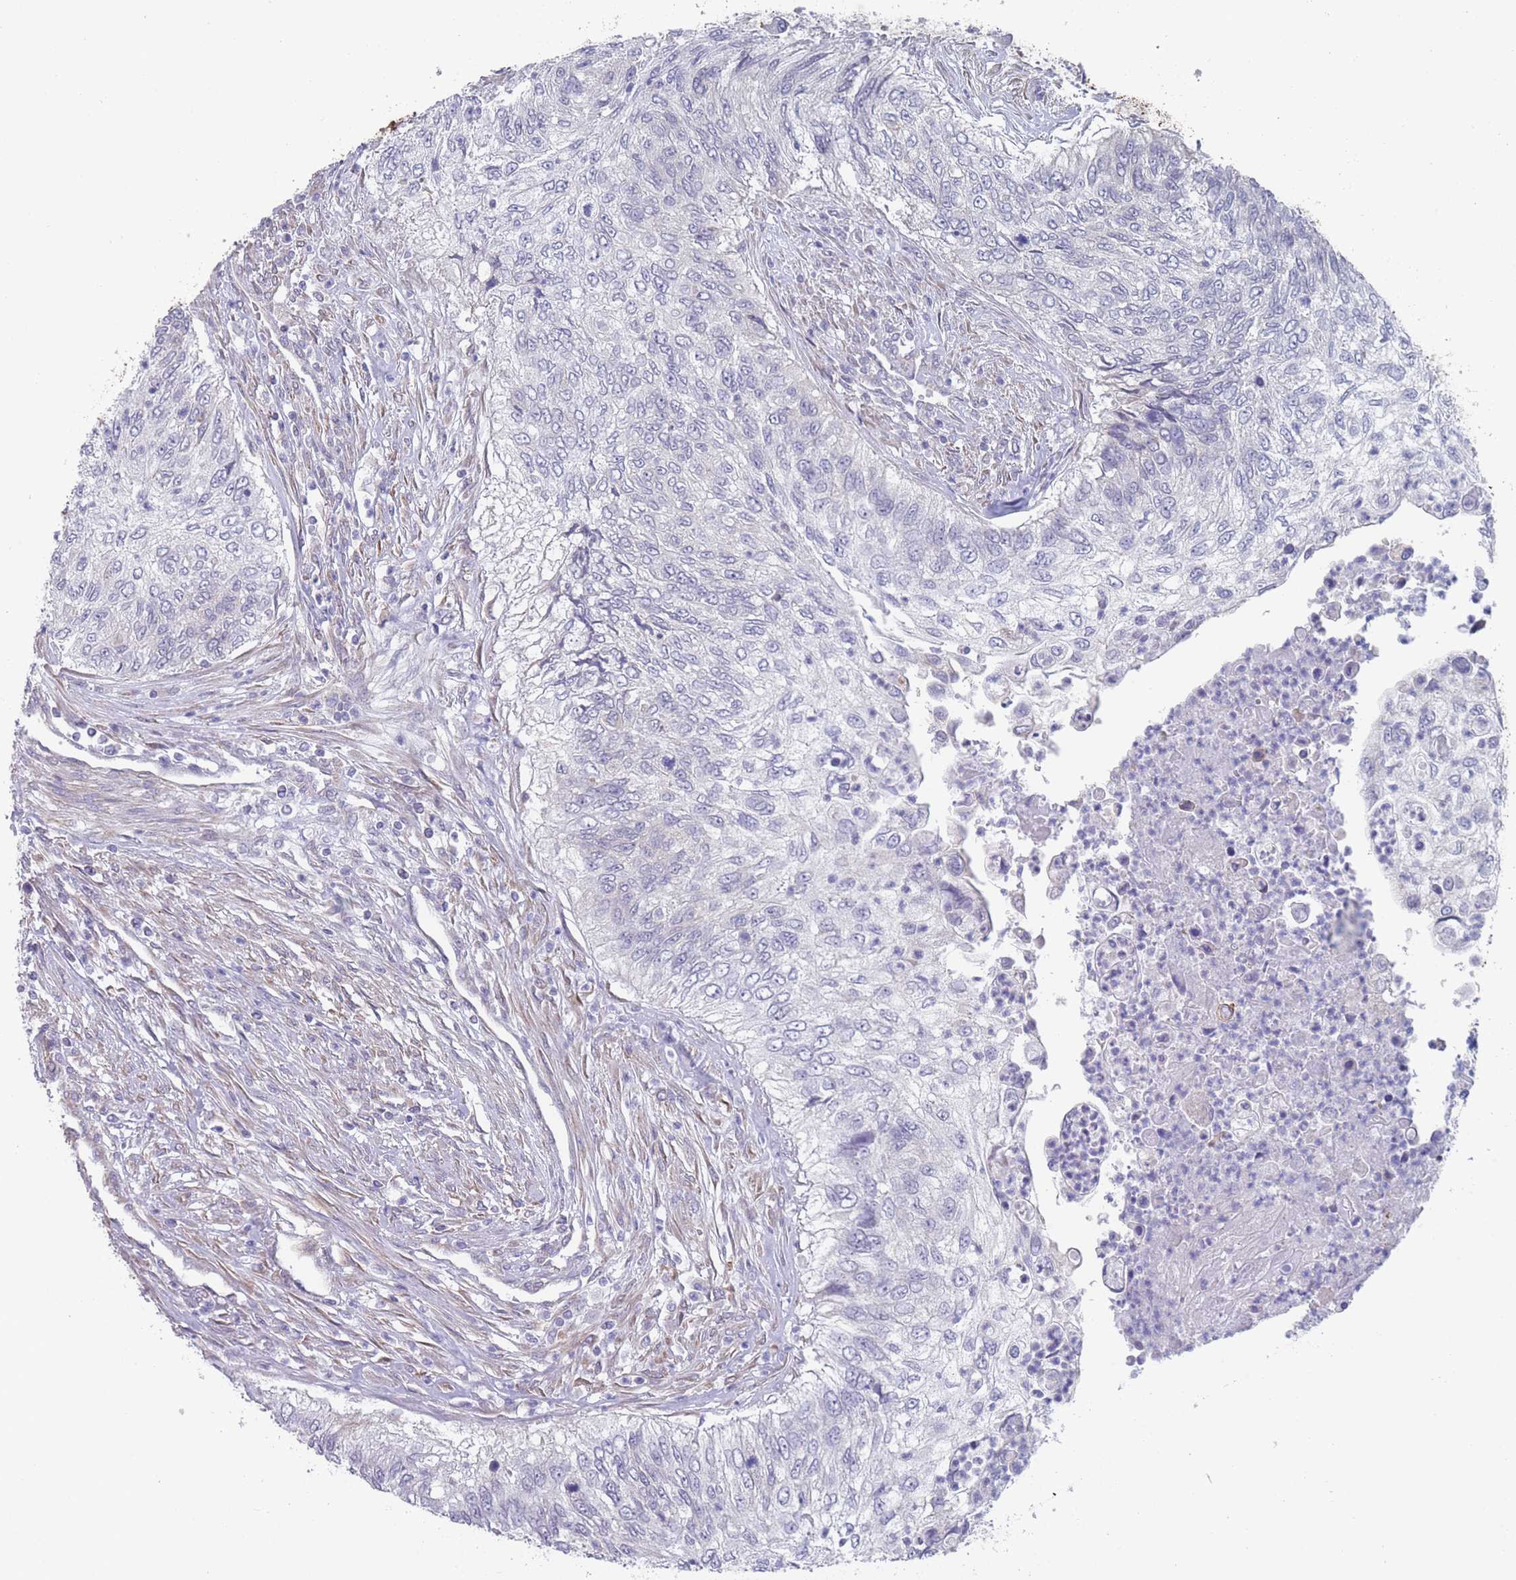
{"staining": {"intensity": "negative", "quantity": "none", "location": "none"}, "tissue": "urothelial cancer", "cell_type": "Tumor cells", "image_type": "cancer", "snomed": [{"axis": "morphology", "description": "Urothelial carcinoma, High grade"}, {"axis": "topography", "description": "Urinary bladder"}], "caption": "A histopathology image of human urothelial carcinoma (high-grade) is negative for staining in tumor cells.", "gene": "SLC1A6", "patient": {"sex": "female", "age": 60}}